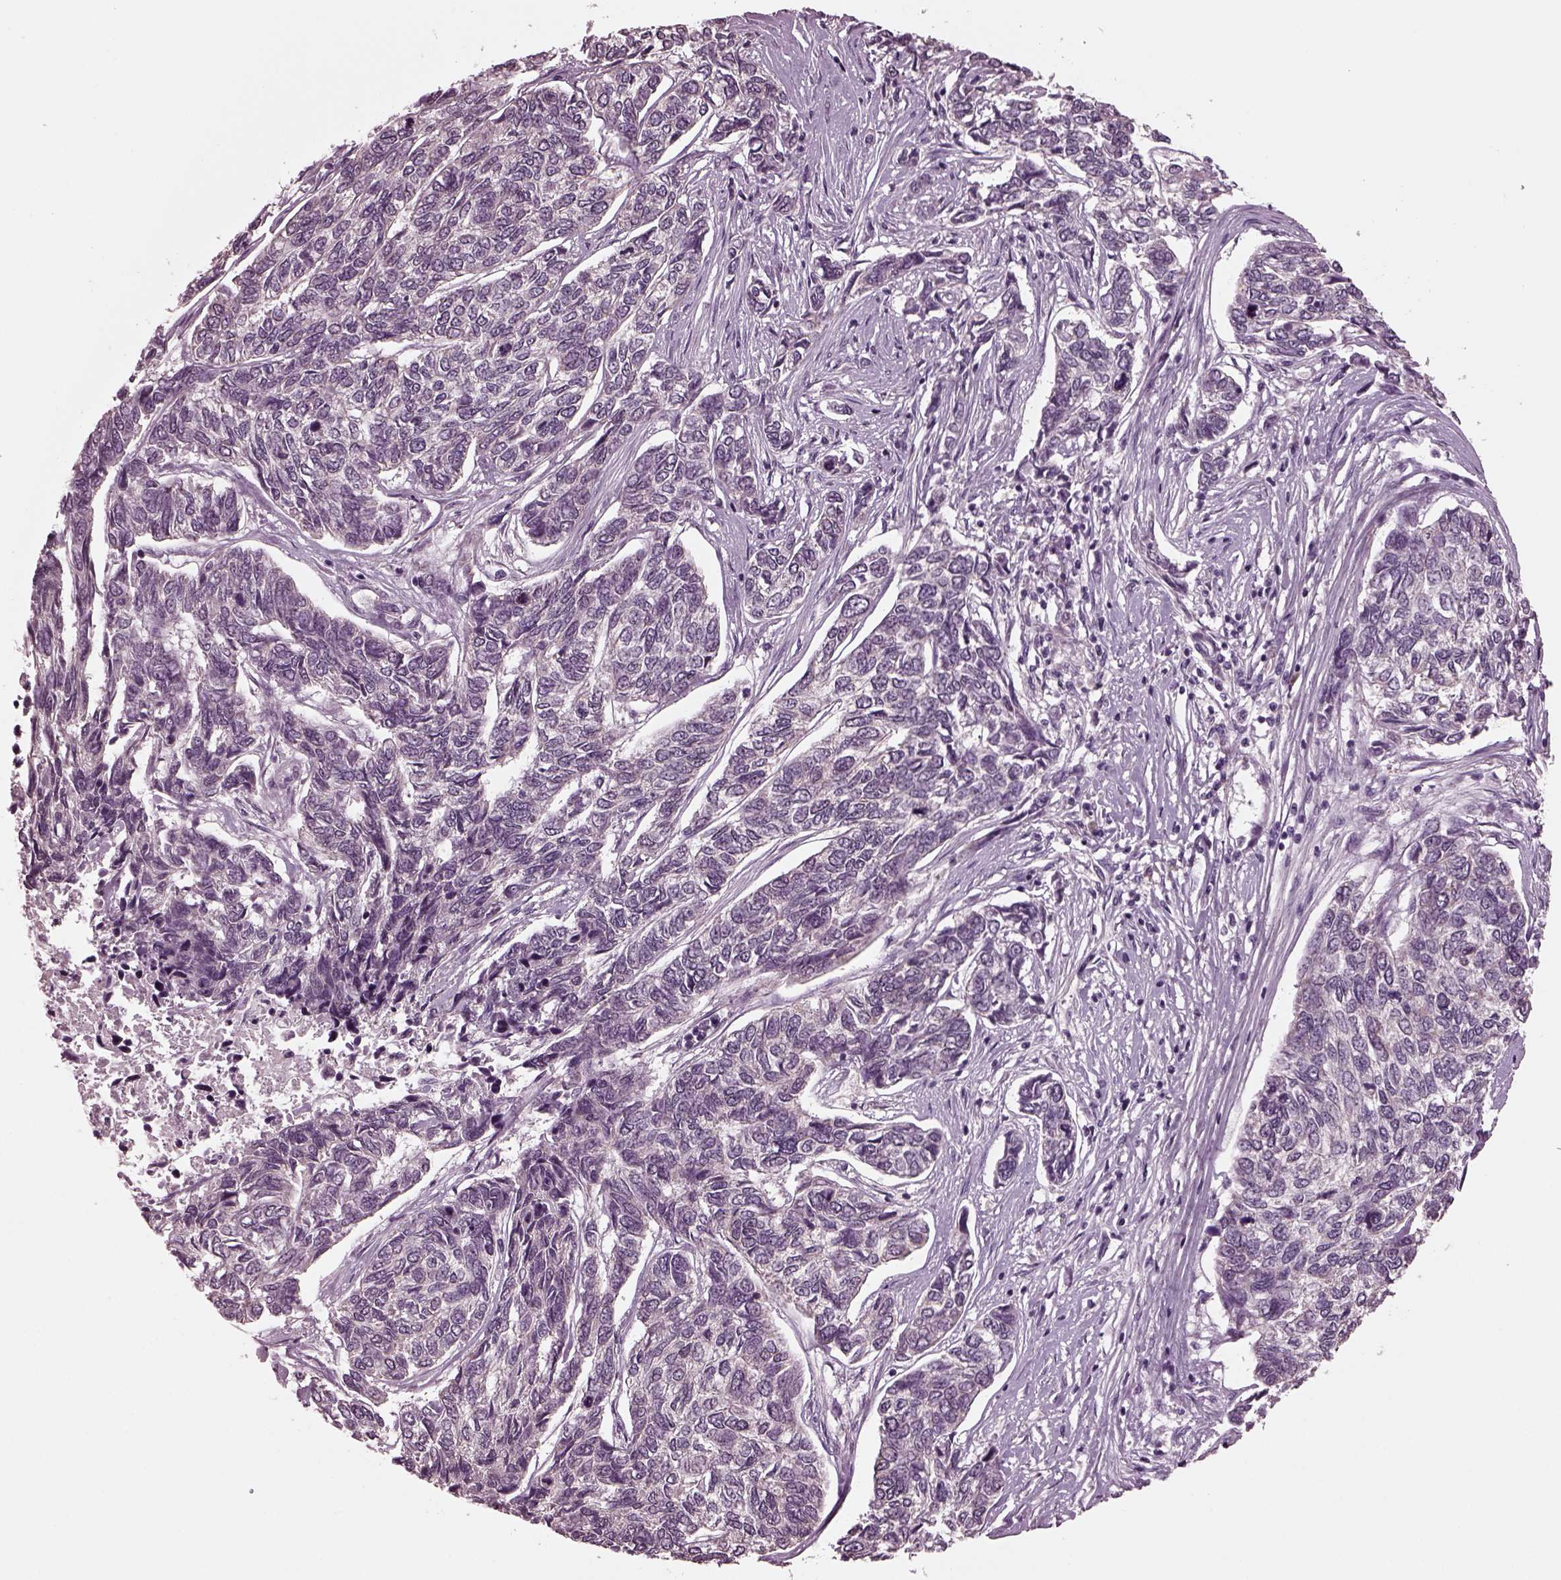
{"staining": {"intensity": "negative", "quantity": "none", "location": "none"}, "tissue": "skin cancer", "cell_type": "Tumor cells", "image_type": "cancer", "snomed": [{"axis": "morphology", "description": "Basal cell carcinoma"}, {"axis": "topography", "description": "Skin"}], "caption": "A photomicrograph of human skin cancer is negative for staining in tumor cells.", "gene": "CLCN4", "patient": {"sex": "female", "age": 65}}